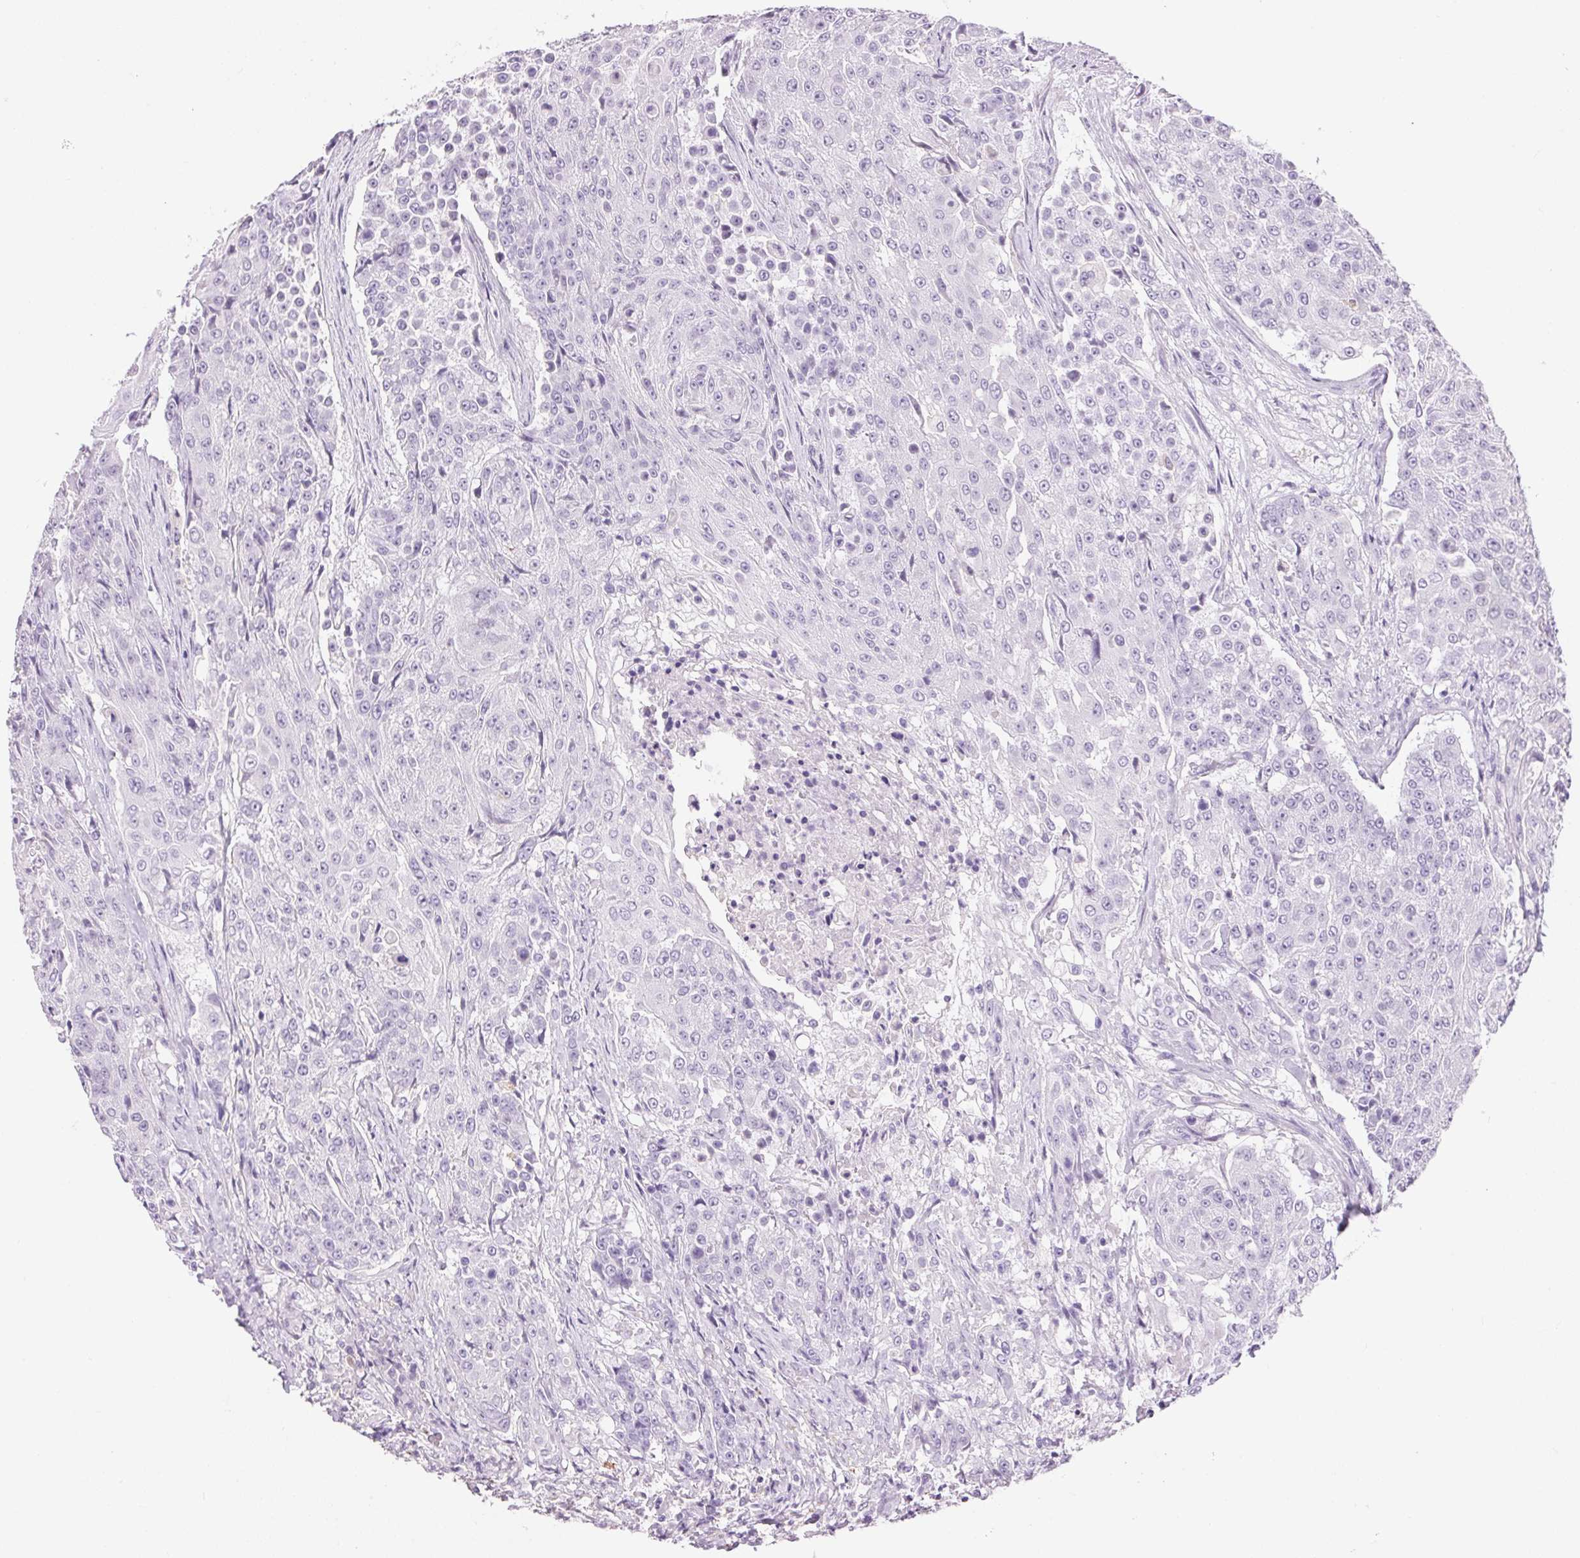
{"staining": {"intensity": "negative", "quantity": "none", "location": "none"}, "tissue": "urothelial cancer", "cell_type": "Tumor cells", "image_type": "cancer", "snomed": [{"axis": "morphology", "description": "Urothelial carcinoma, High grade"}, {"axis": "topography", "description": "Urinary bladder"}], "caption": "This is an immunohistochemistry image of urothelial cancer. There is no expression in tumor cells.", "gene": "PNLIPRP3", "patient": {"sex": "female", "age": 63}}